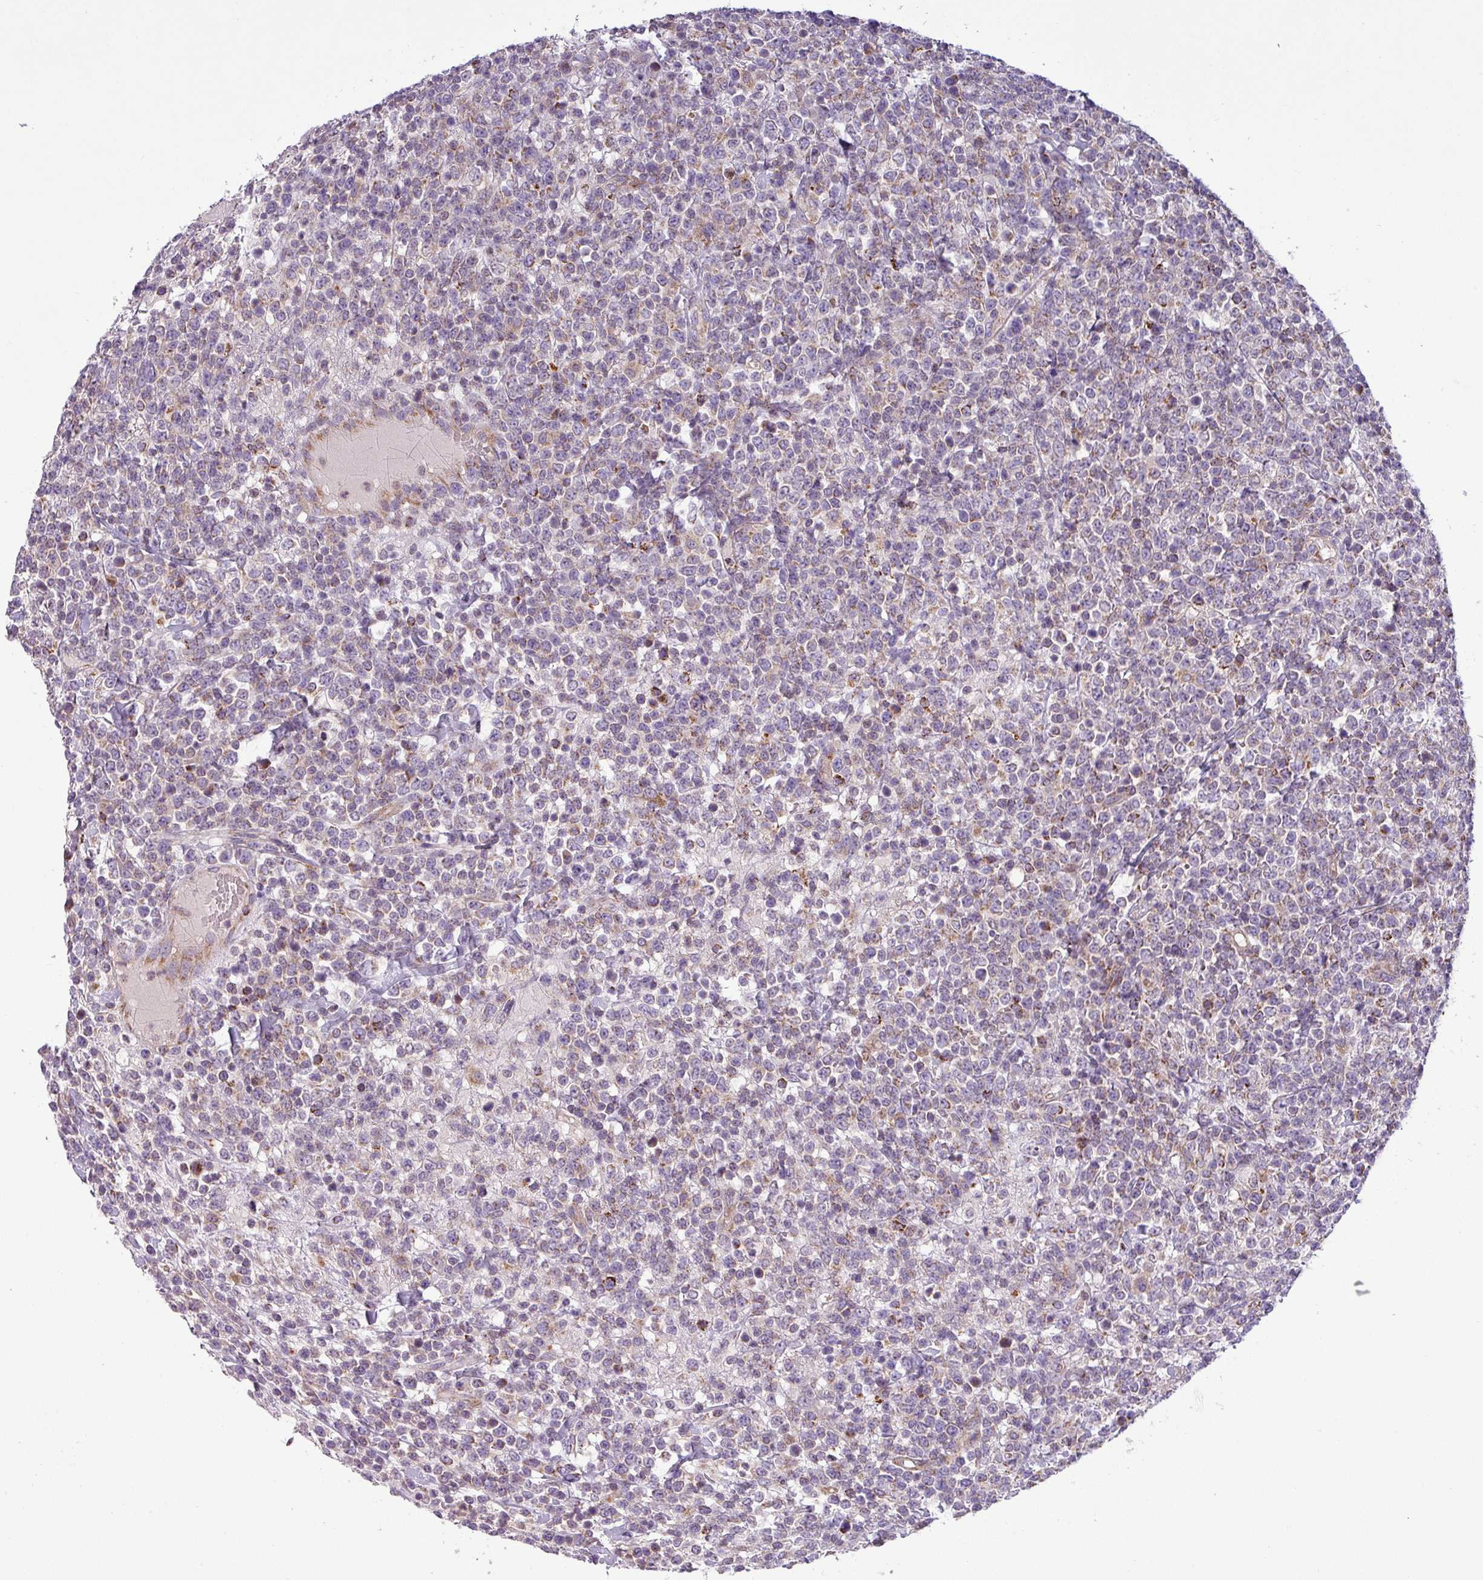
{"staining": {"intensity": "weak", "quantity": "25%-75%", "location": "cytoplasmic/membranous"}, "tissue": "lymphoma", "cell_type": "Tumor cells", "image_type": "cancer", "snomed": [{"axis": "morphology", "description": "Malignant lymphoma, non-Hodgkin's type, High grade"}, {"axis": "topography", "description": "Colon"}], "caption": "Human lymphoma stained for a protein (brown) shows weak cytoplasmic/membranous positive expression in about 25%-75% of tumor cells.", "gene": "PNMA6A", "patient": {"sex": "female", "age": 53}}